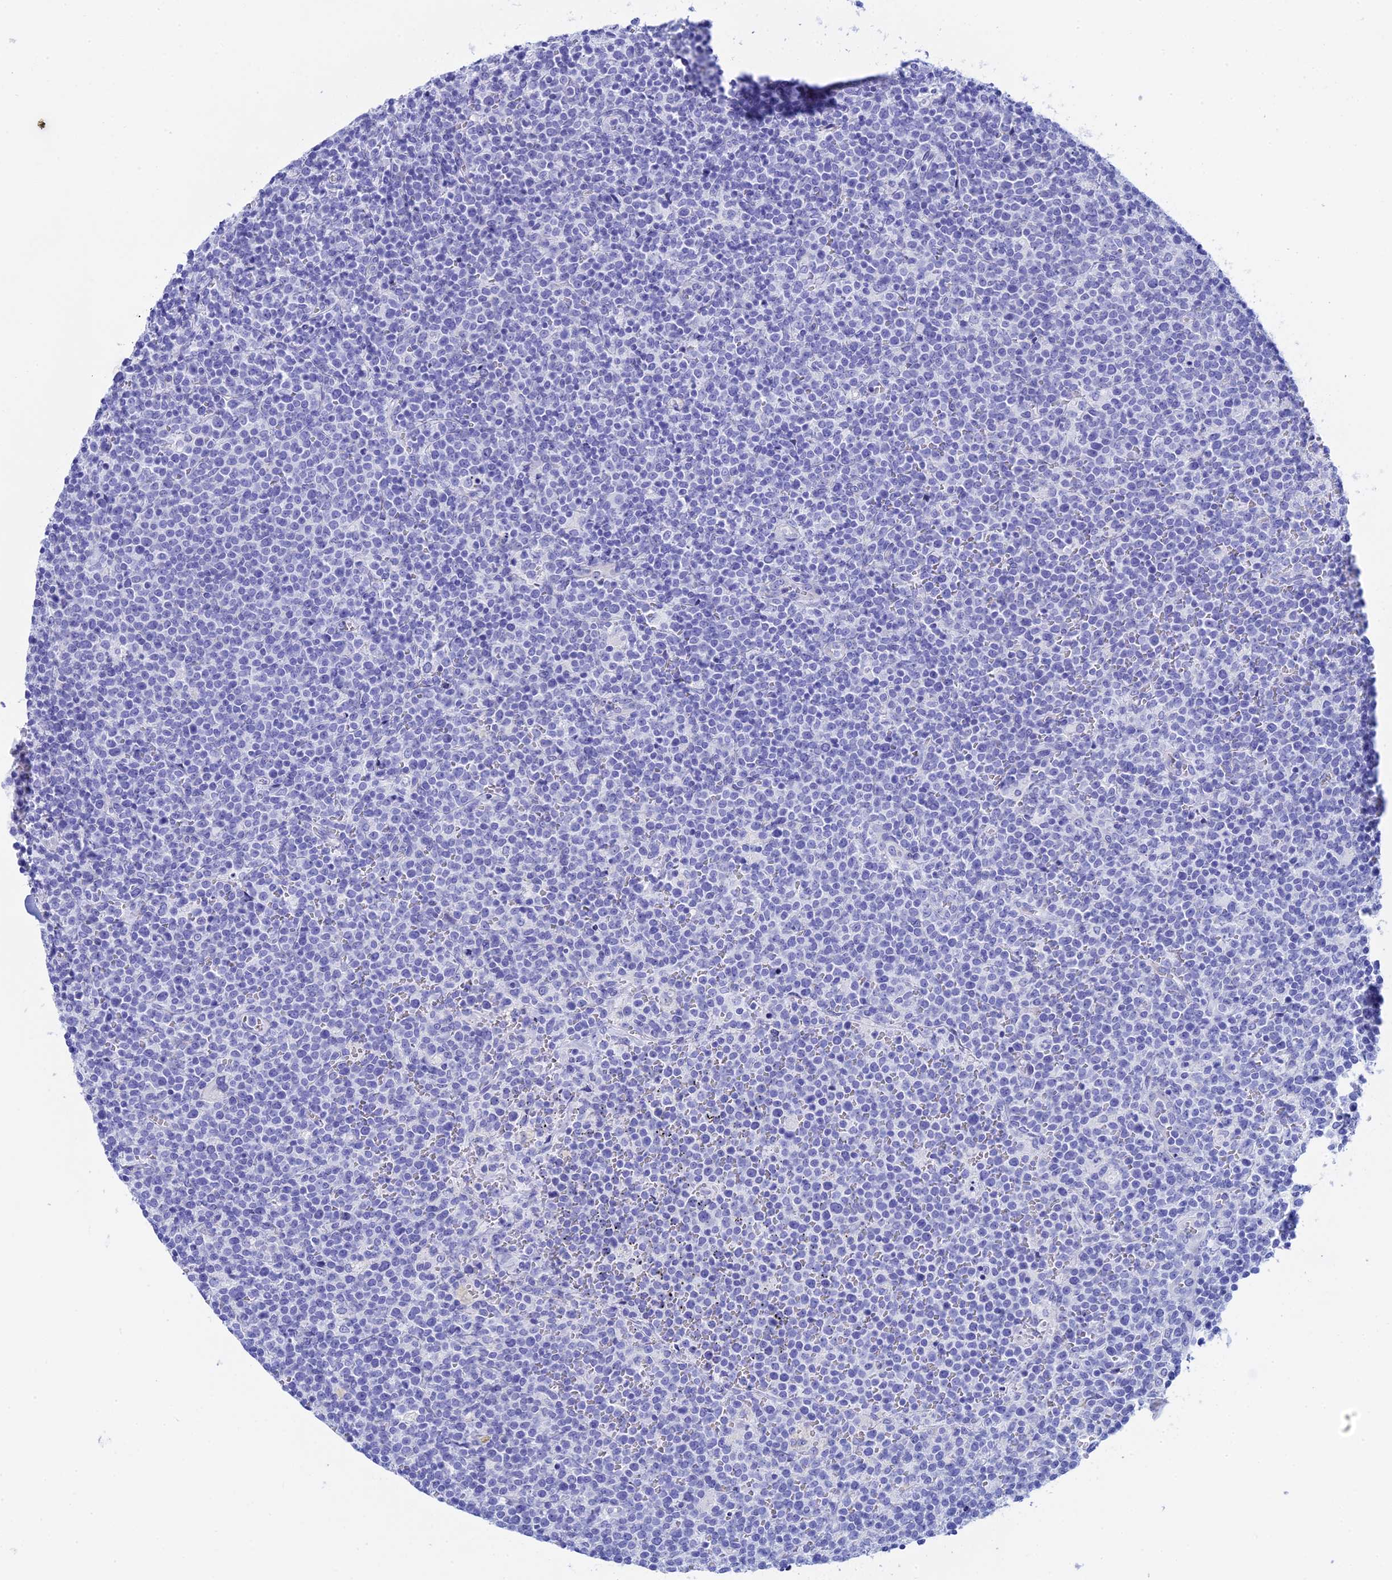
{"staining": {"intensity": "negative", "quantity": "none", "location": "none"}, "tissue": "lymphoma", "cell_type": "Tumor cells", "image_type": "cancer", "snomed": [{"axis": "morphology", "description": "Malignant lymphoma, non-Hodgkin's type, High grade"}, {"axis": "topography", "description": "Lymph node"}], "caption": "High magnification brightfield microscopy of lymphoma stained with DAB (brown) and counterstained with hematoxylin (blue): tumor cells show no significant staining.", "gene": "TEX101", "patient": {"sex": "male", "age": 61}}